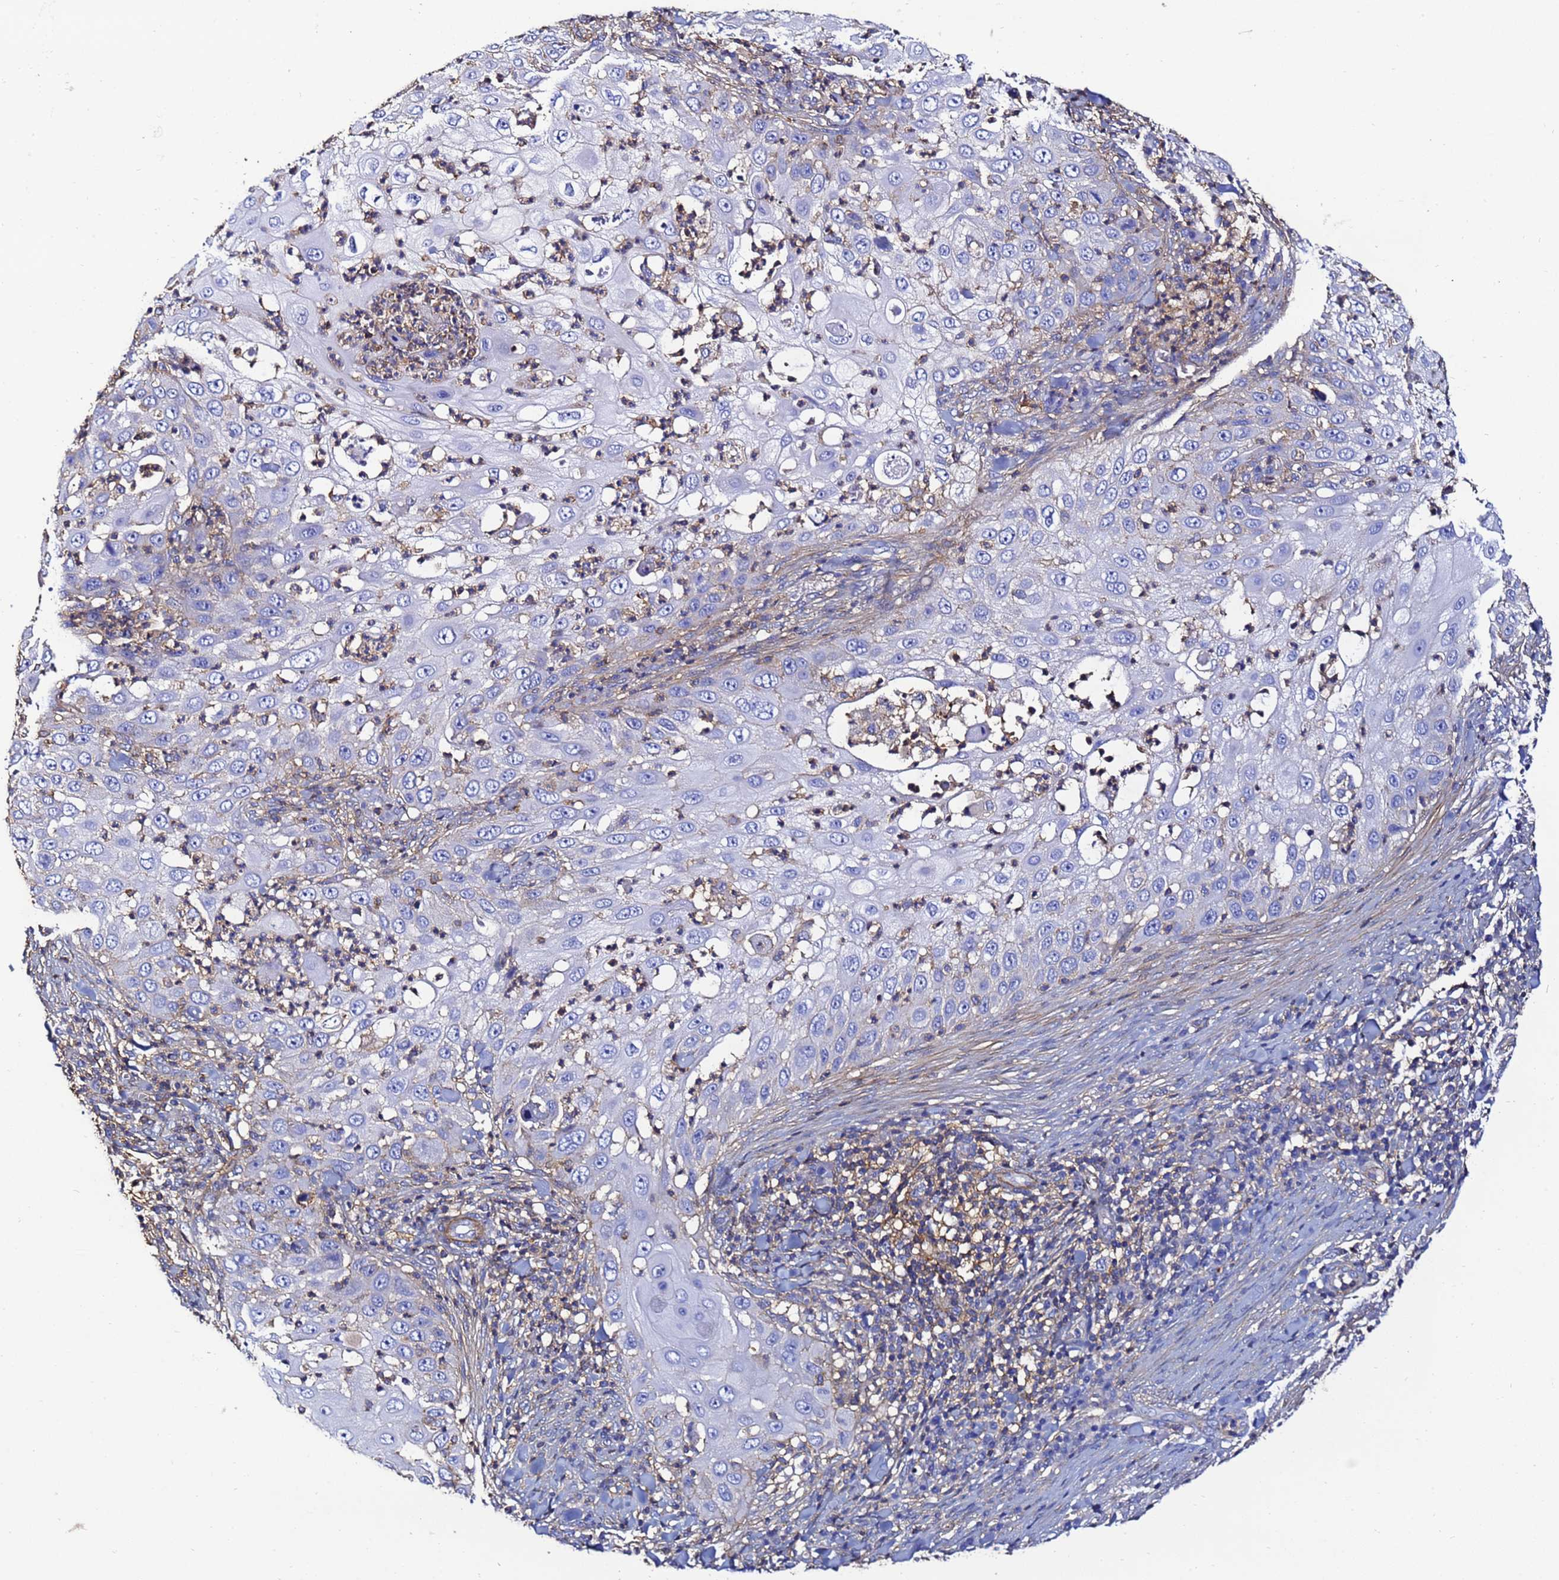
{"staining": {"intensity": "negative", "quantity": "none", "location": "none"}, "tissue": "skin cancer", "cell_type": "Tumor cells", "image_type": "cancer", "snomed": [{"axis": "morphology", "description": "Squamous cell carcinoma, NOS"}, {"axis": "topography", "description": "Skin"}], "caption": "IHC micrograph of neoplastic tissue: skin squamous cell carcinoma stained with DAB (3,3'-diaminobenzidine) reveals no significant protein positivity in tumor cells.", "gene": "ACTB", "patient": {"sex": "female", "age": 44}}